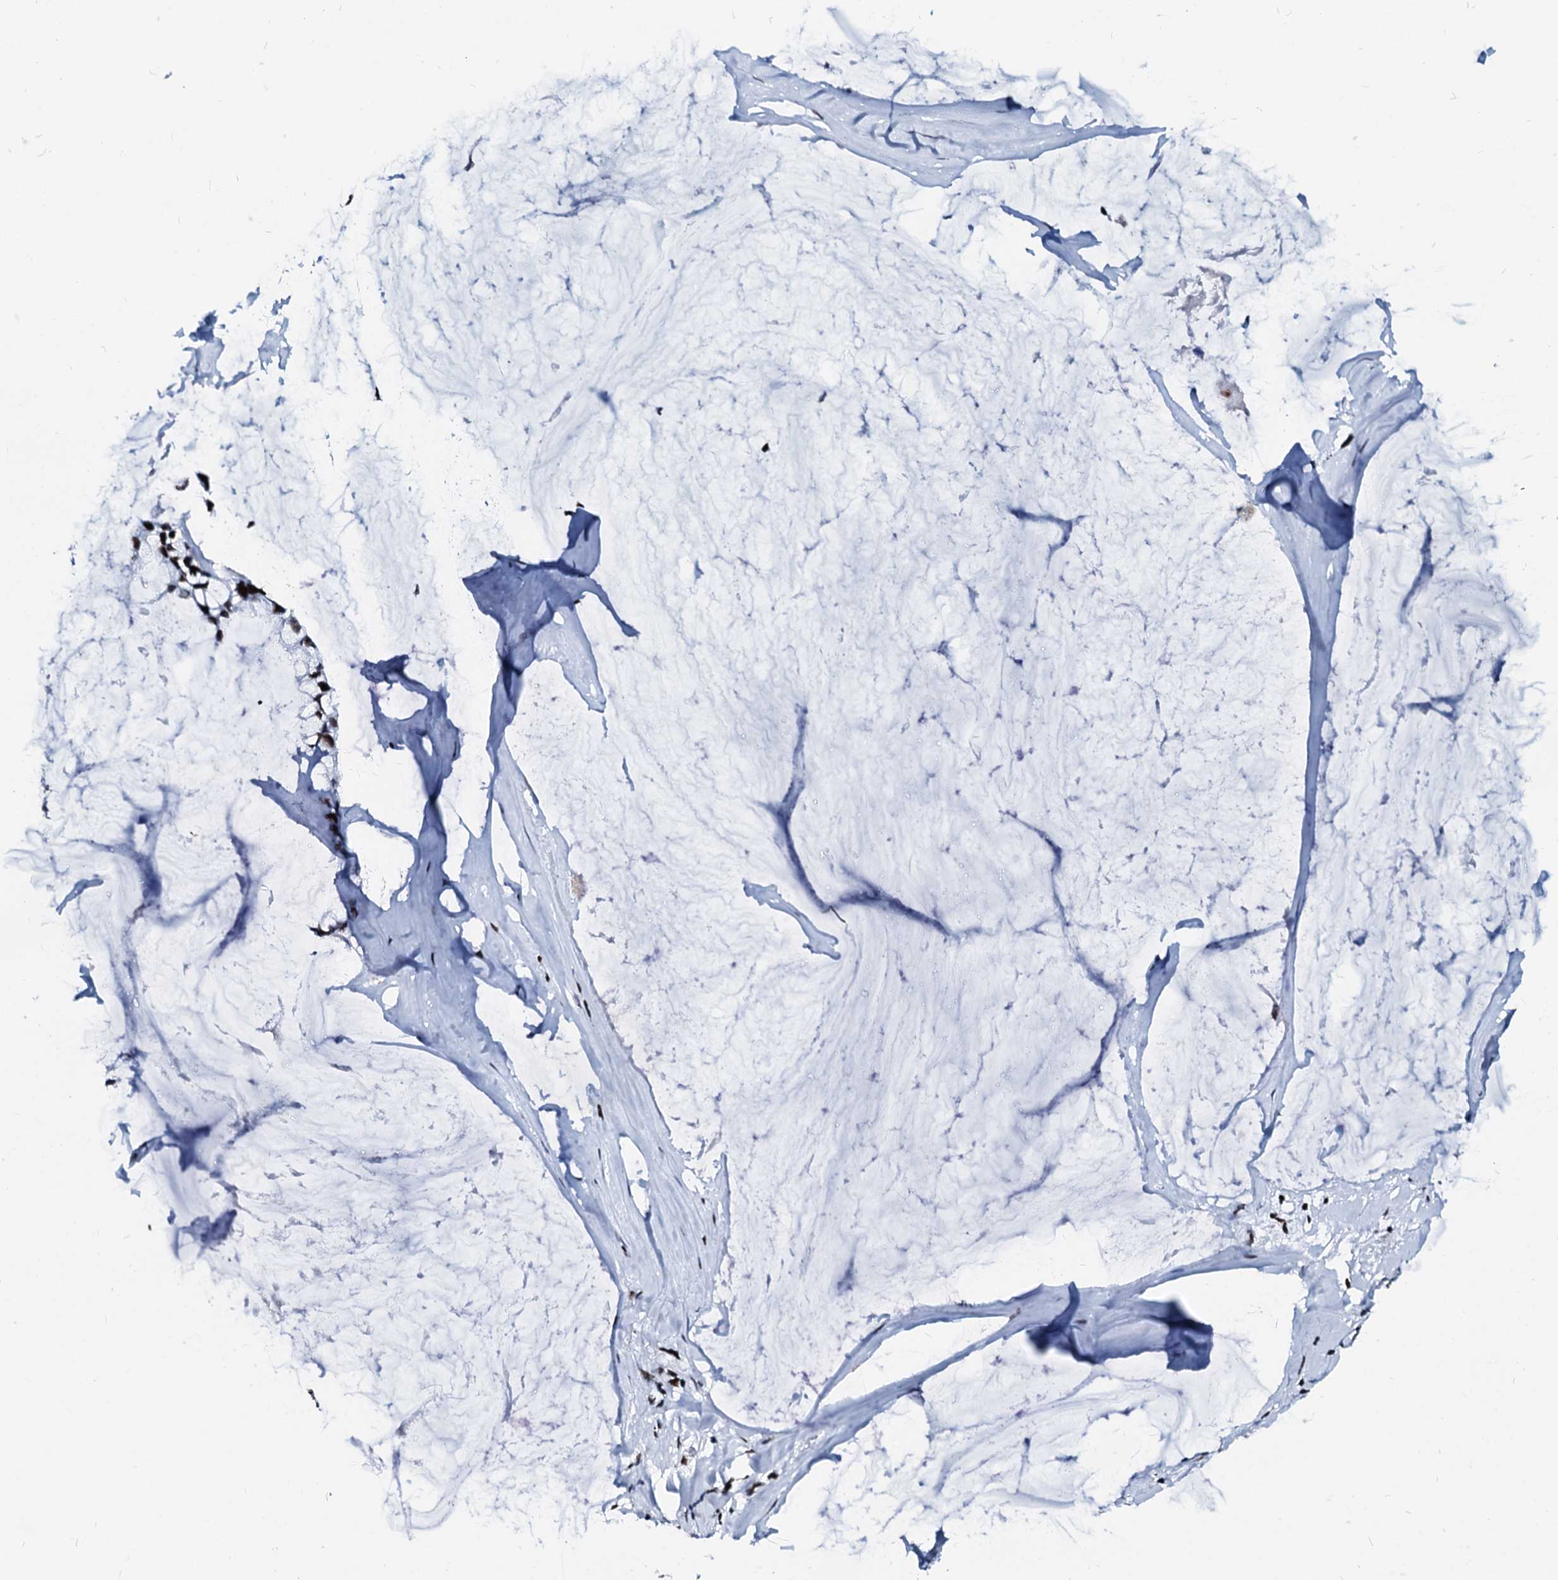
{"staining": {"intensity": "moderate", "quantity": ">75%", "location": "nuclear"}, "tissue": "ovarian cancer", "cell_type": "Tumor cells", "image_type": "cancer", "snomed": [{"axis": "morphology", "description": "Cystadenocarcinoma, mucinous, NOS"}, {"axis": "topography", "description": "Ovary"}], "caption": "Tumor cells demonstrate medium levels of moderate nuclear positivity in about >75% of cells in mucinous cystadenocarcinoma (ovarian). Using DAB (3,3'-diaminobenzidine) (brown) and hematoxylin (blue) stains, captured at high magnification using brightfield microscopy.", "gene": "RALY", "patient": {"sex": "female", "age": 39}}